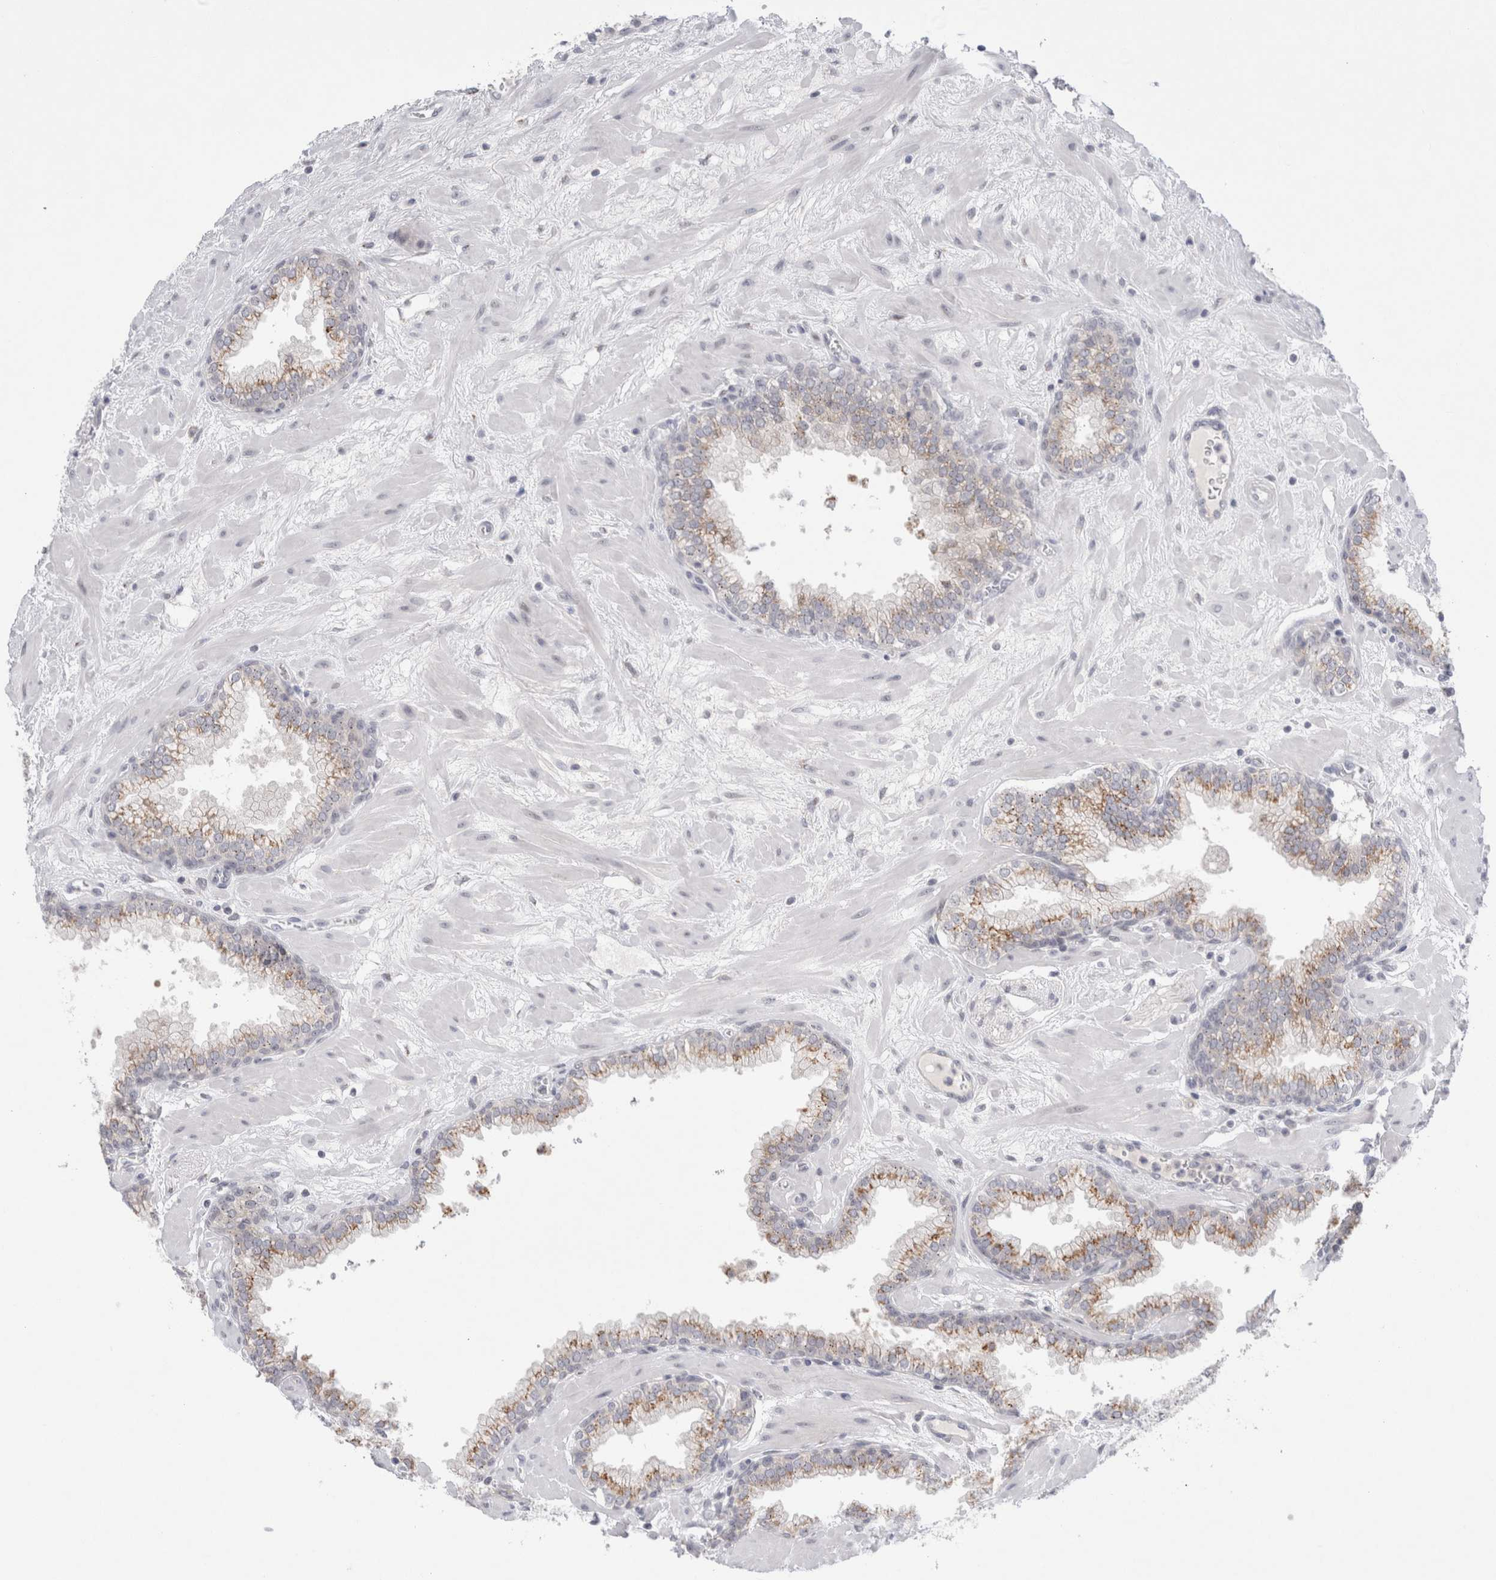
{"staining": {"intensity": "moderate", "quantity": ">75%", "location": "cytoplasmic/membranous"}, "tissue": "prostate", "cell_type": "Glandular cells", "image_type": "normal", "snomed": [{"axis": "morphology", "description": "Normal tissue, NOS"}, {"axis": "morphology", "description": "Urothelial carcinoma, Low grade"}, {"axis": "topography", "description": "Urinary bladder"}, {"axis": "topography", "description": "Prostate"}], "caption": "Glandular cells reveal medium levels of moderate cytoplasmic/membranous expression in about >75% of cells in unremarkable prostate. (Brightfield microscopy of DAB IHC at high magnification).", "gene": "CERS5", "patient": {"sex": "male", "age": 60}}